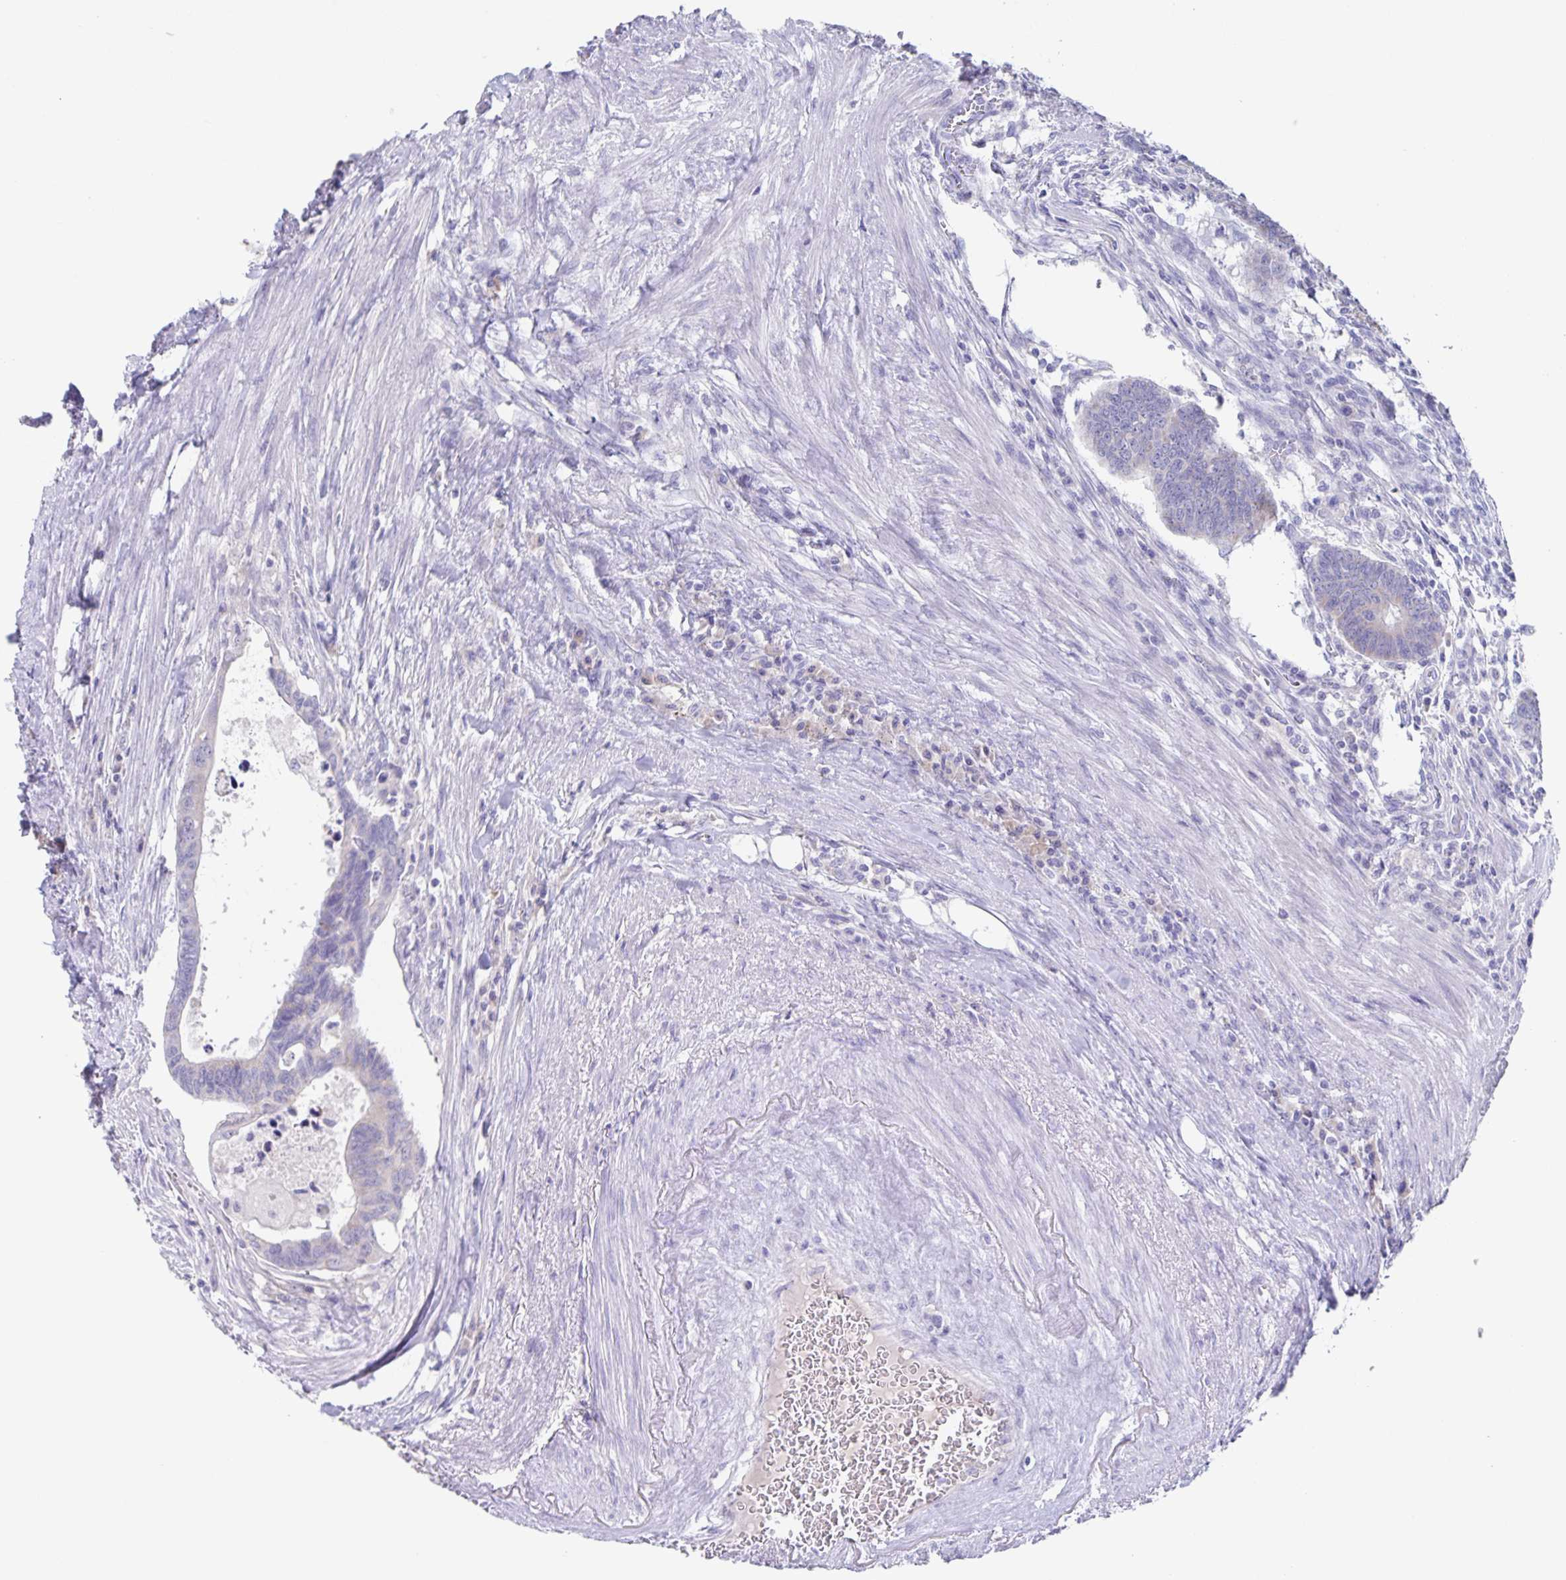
{"staining": {"intensity": "weak", "quantity": "25%-75%", "location": "cytoplasmic/membranous"}, "tissue": "colorectal cancer", "cell_type": "Tumor cells", "image_type": "cancer", "snomed": [{"axis": "morphology", "description": "Adenocarcinoma, NOS"}, {"axis": "topography", "description": "Colon"}], "caption": "Protein staining of colorectal cancer tissue reveals weak cytoplasmic/membranous positivity in about 25%-75% of tumor cells.", "gene": "RPL36A", "patient": {"sex": "male", "age": 62}}